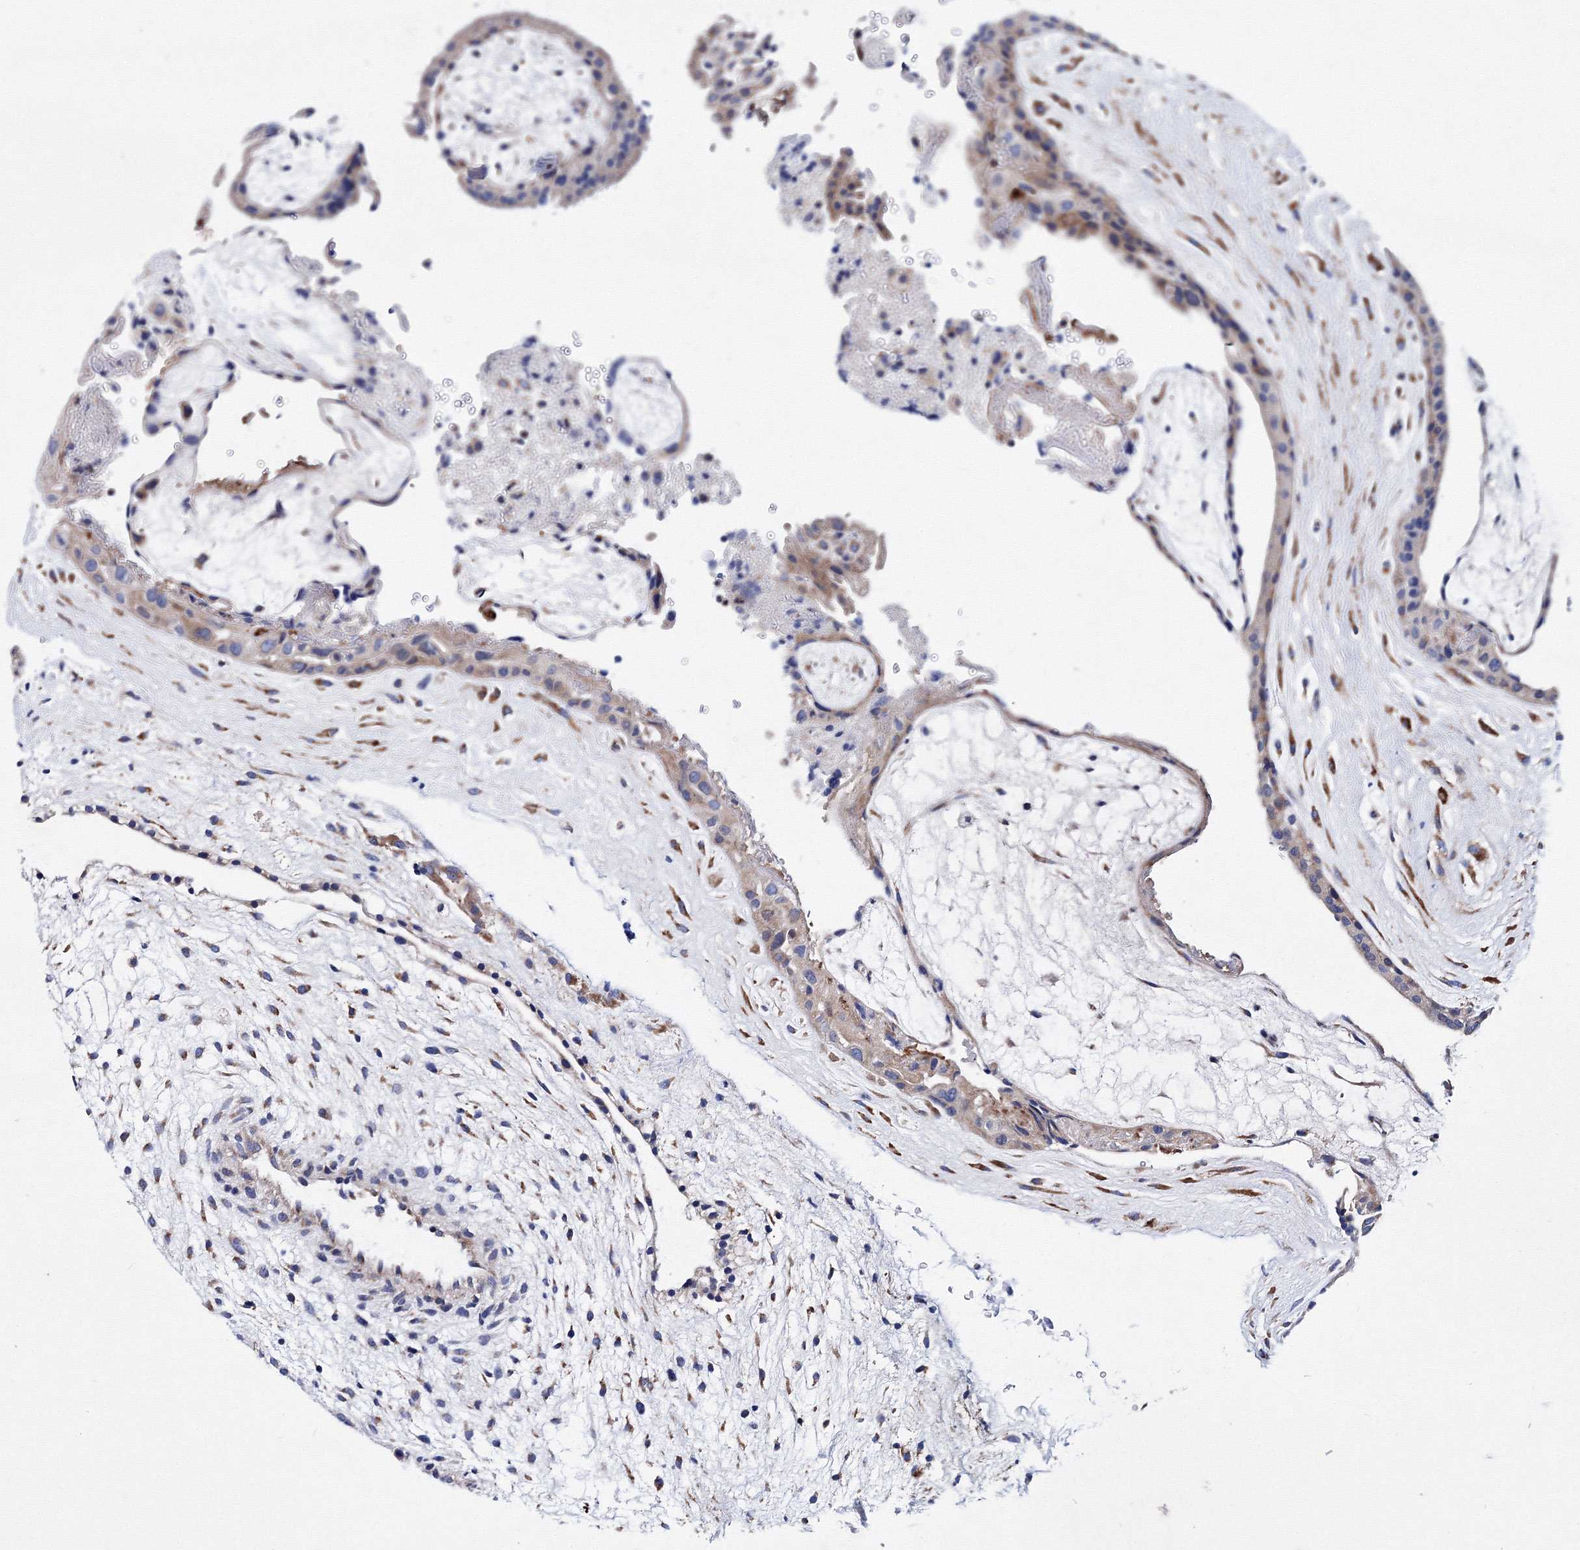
{"staining": {"intensity": "moderate", "quantity": ">75%", "location": "cytoplasmic/membranous"}, "tissue": "placenta", "cell_type": "Decidual cells", "image_type": "normal", "snomed": [{"axis": "morphology", "description": "Normal tissue, NOS"}, {"axis": "topography", "description": "Placenta"}], "caption": "High-power microscopy captured an IHC micrograph of unremarkable placenta, revealing moderate cytoplasmic/membranous expression in approximately >75% of decidual cells.", "gene": "TRPM2", "patient": {"sex": "female", "age": 19}}